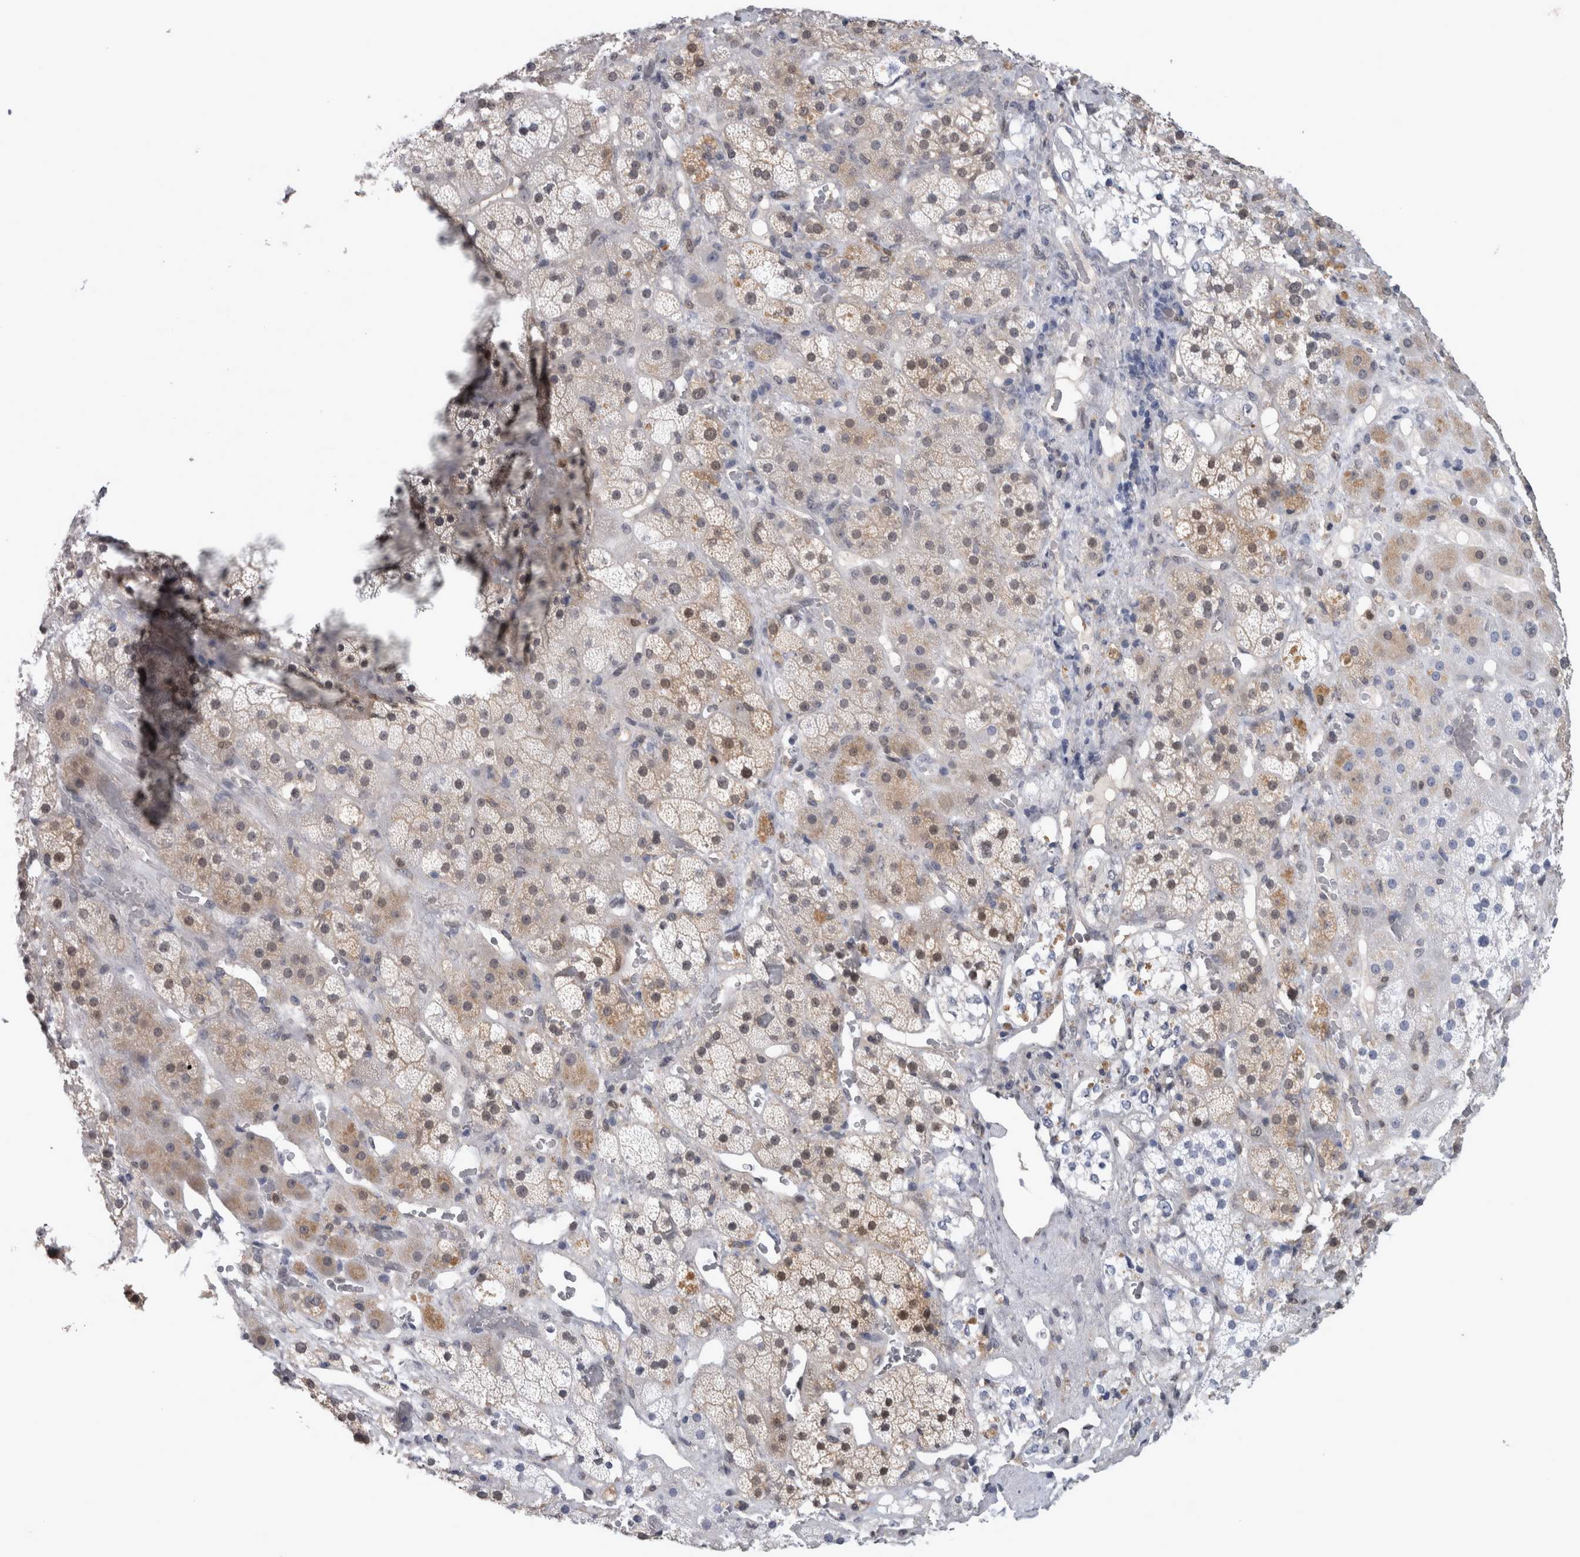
{"staining": {"intensity": "strong", "quantity": "25%-75%", "location": "cytoplasmic/membranous,nuclear"}, "tissue": "adrenal gland", "cell_type": "Glandular cells", "image_type": "normal", "snomed": [{"axis": "morphology", "description": "Normal tissue, NOS"}, {"axis": "topography", "description": "Adrenal gland"}], "caption": "Immunohistochemistry (DAB) staining of unremarkable human adrenal gland displays strong cytoplasmic/membranous,nuclear protein expression in about 25%-75% of glandular cells. (Stains: DAB in brown, nuclei in blue, Microscopy: brightfield microscopy at high magnification).", "gene": "NAPRT", "patient": {"sex": "male", "age": 57}}